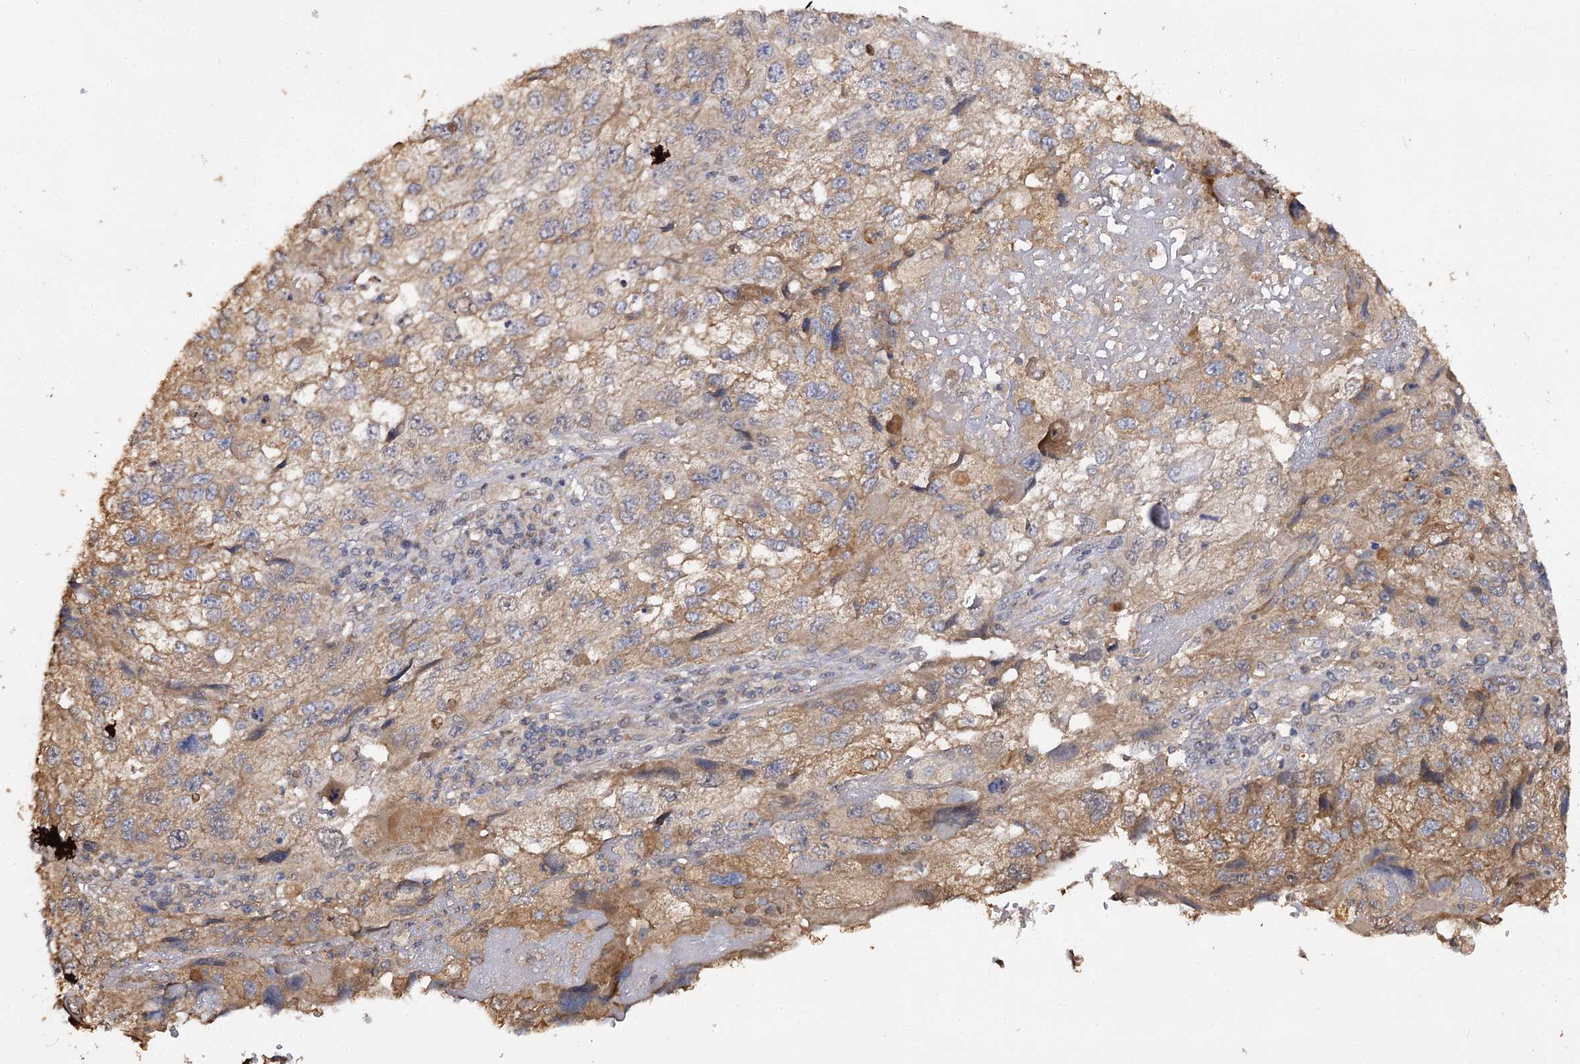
{"staining": {"intensity": "moderate", "quantity": ">75%", "location": "cytoplasmic/membranous"}, "tissue": "endometrial cancer", "cell_type": "Tumor cells", "image_type": "cancer", "snomed": [{"axis": "morphology", "description": "Adenocarcinoma, NOS"}, {"axis": "topography", "description": "Endometrium"}], "caption": "A medium amount of moderate cytoplasmic/membranous expression is appreciated in about >75% of tumor cells in endometrial cancer (adenocarcinoma) tissue.", "gene": "ARL13A", "patient": {"sex": "female", "age": 49}}